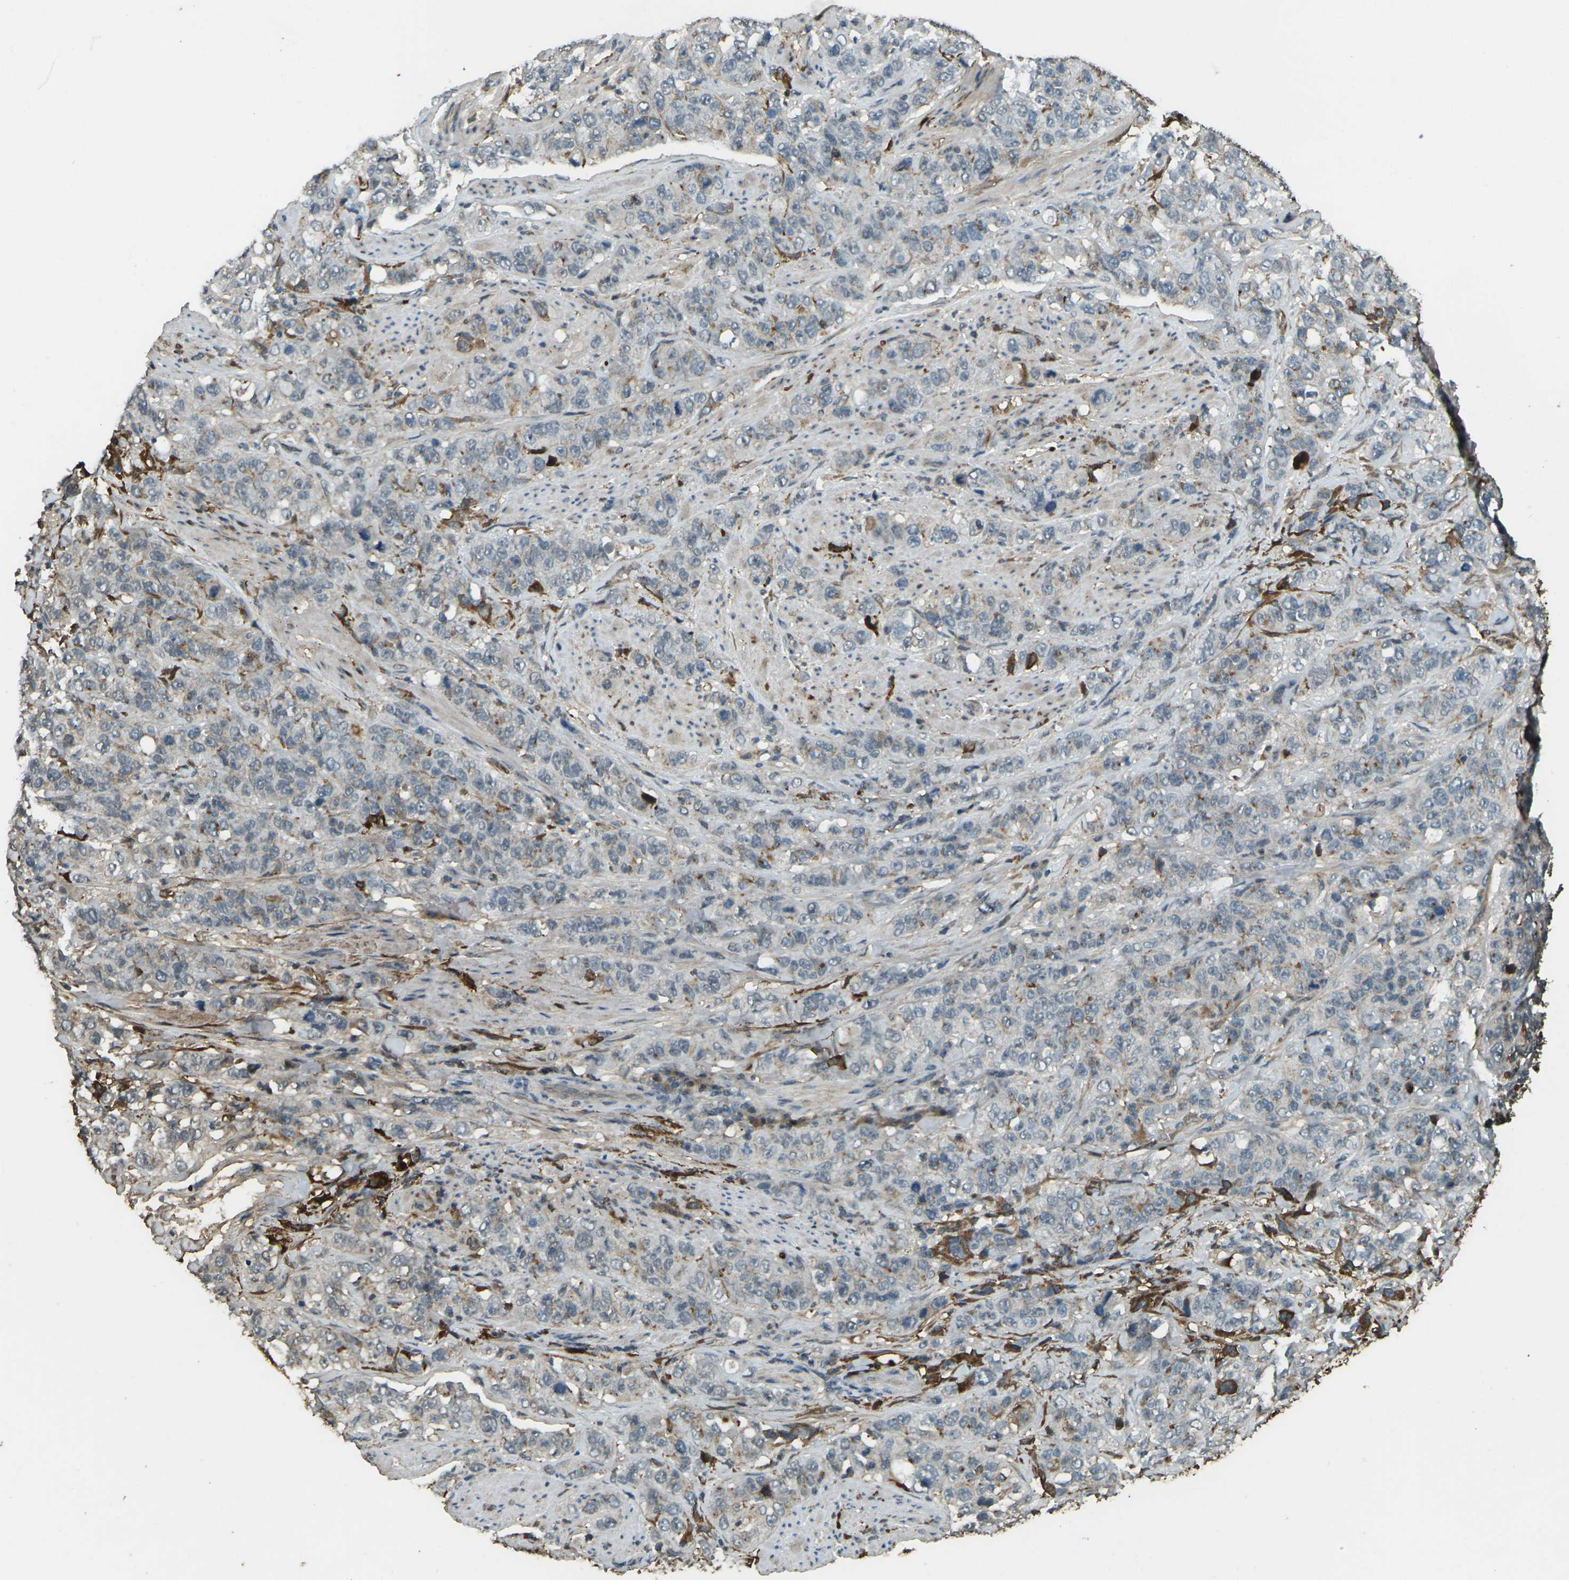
{"staining": {"intensity": "negative", "quantity": "none", "location": "none"}, "tissue": "stomach cancer", "cell_type": "Tumor cells", "image_type": "cancer", "snomed": [{"axis": "morphology", "description": "Adenocarcinoma, NOS"}, {"axis": "topography", "description": "Stomach"}], "caption": "Tumor cells show no significant protein expression in stomach cancer.", "gene": "CYP1B1", "patient": {"sex": "male", "age": 48}}